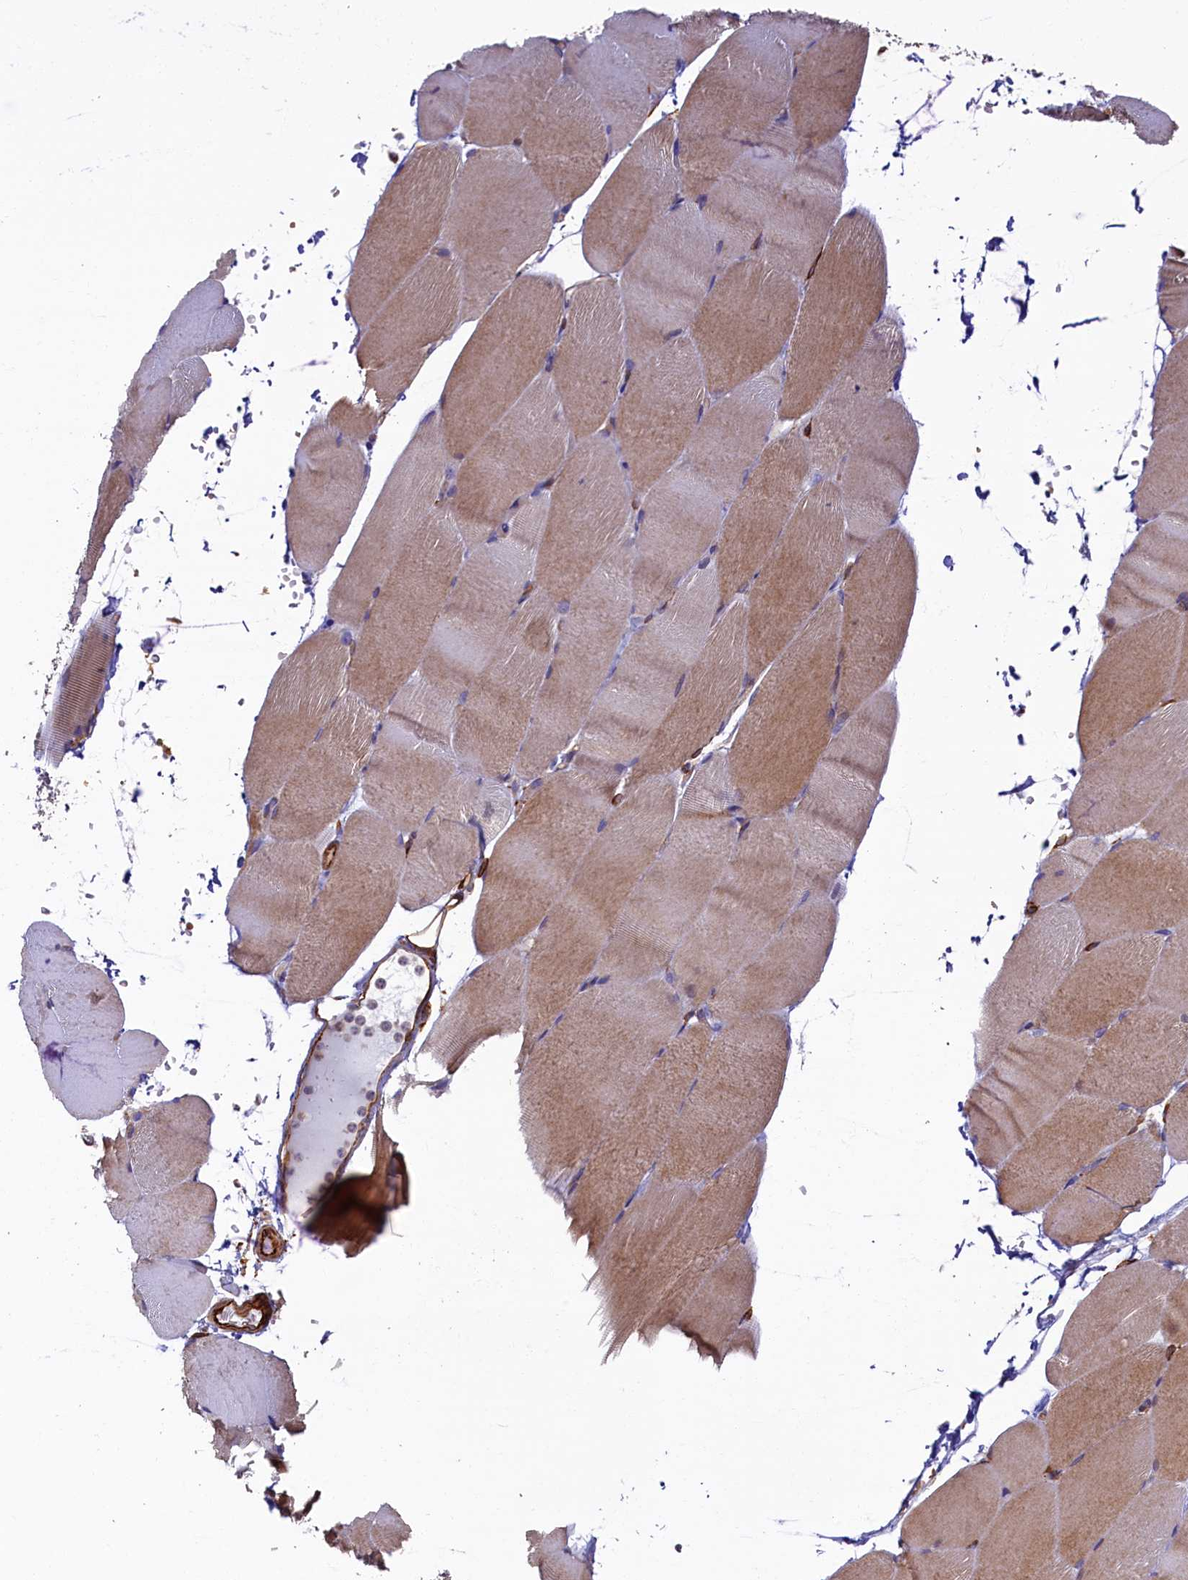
{"staining": {"intensity": "weak", "quantity": "<25%", "location": "cytoplasmic/membranous"}, "tissue": "skeletal muscle", "cell_type": "Myocytes", "image_type": "normal", "snomed": [{"axis": "morphology", "description": "Normal tissue, NOS"}, {"axis": "topography", "description": "Skeletal muscle"}, {"axis": "topography", "description": "Parathyroid gland"}], "caption": "High magnification brightfield microscopy of unremarkable skeletal muscle stained with DAB (brown) and counterstained with hematoxylin (blue): myocytes show no significant positivity.", "gene": "LRRC57", "patient": {"sex": "female", "age": 37}}